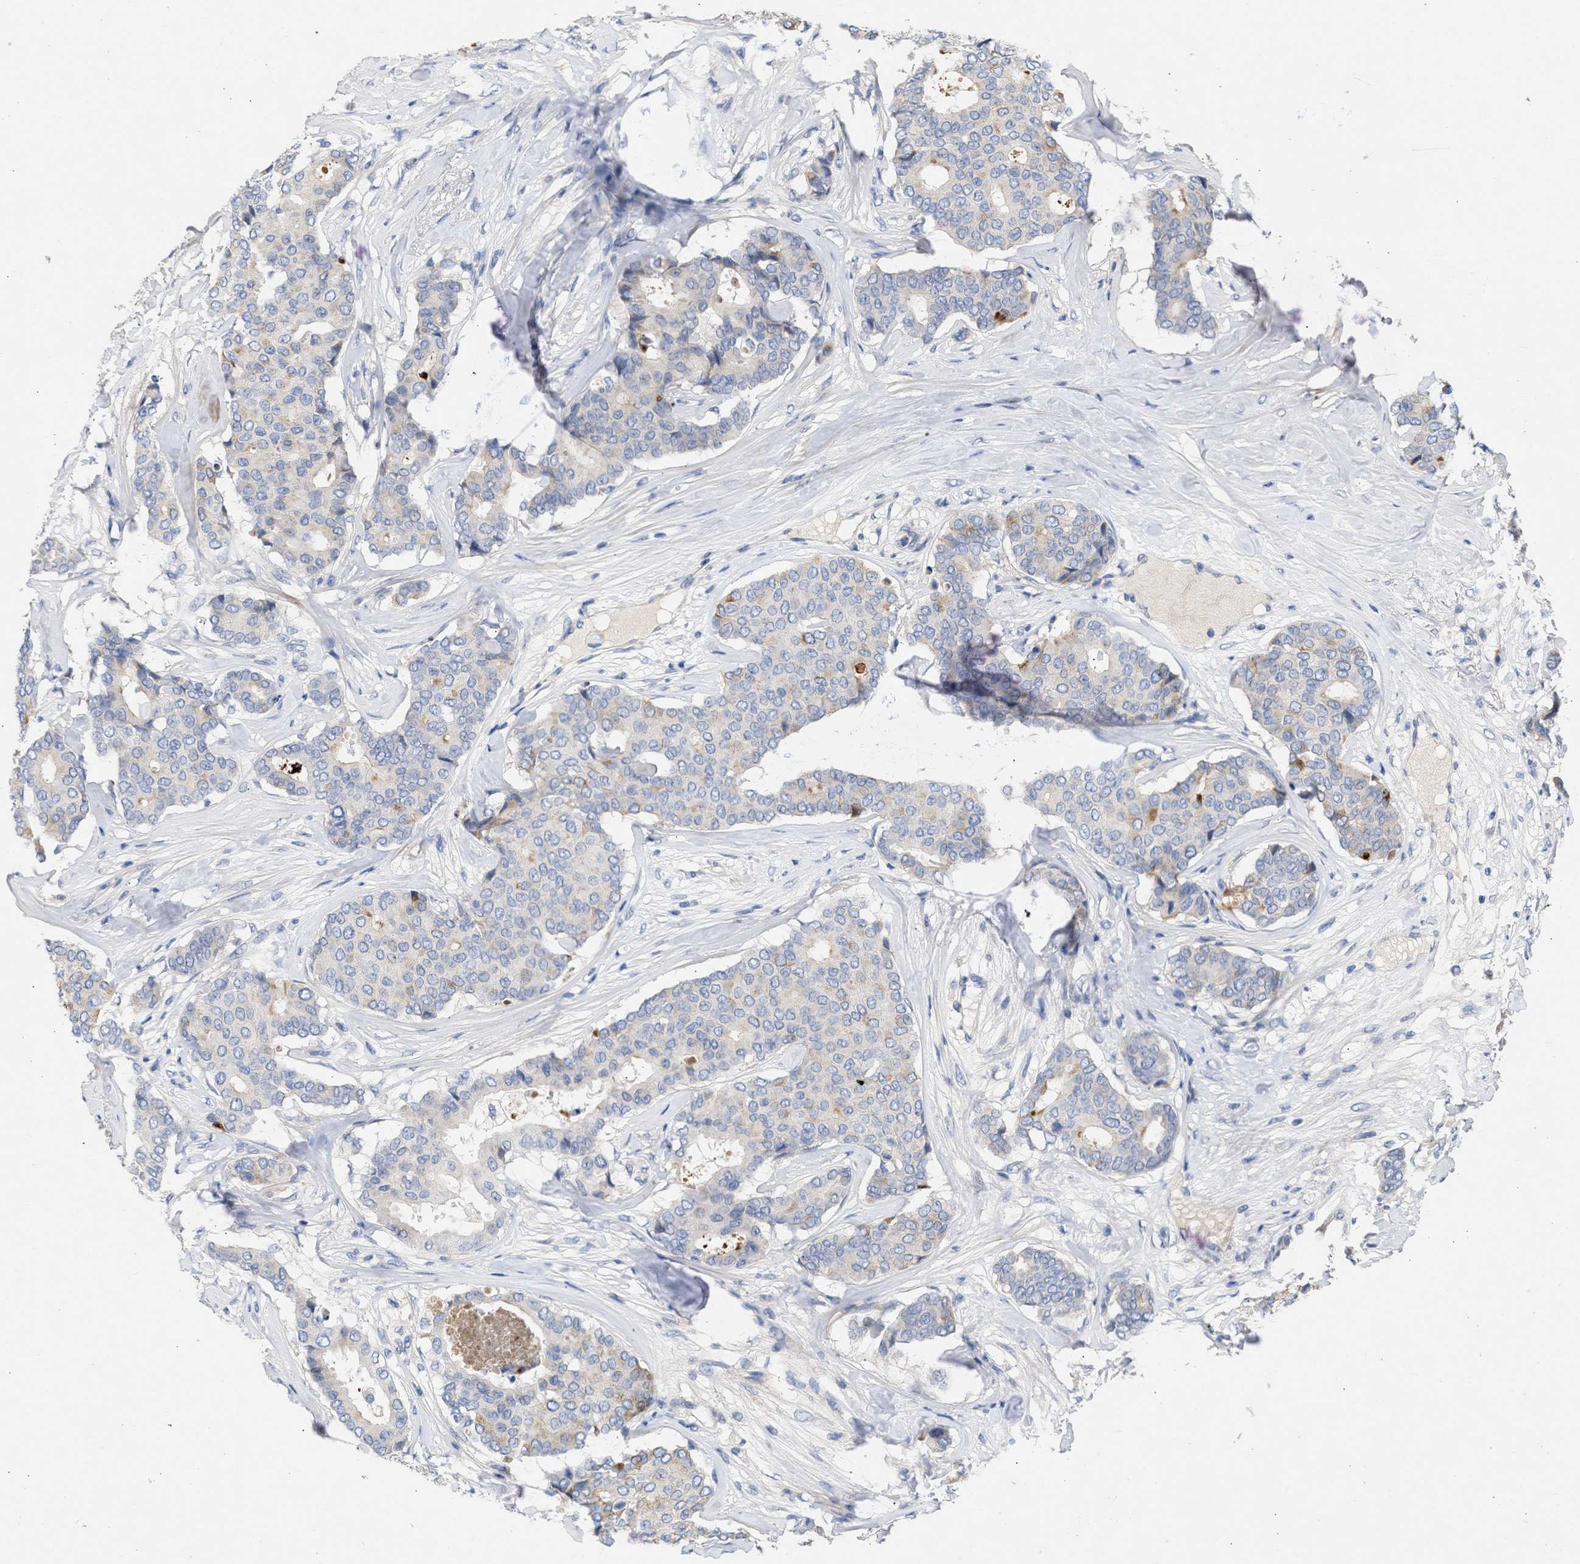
{"staining": {"intensity": "negative", "quantity": "none", "location": "none"}, "tissue": "breast cancer", "cell_type": "Tumor cells", "image_type": "cancer", "snomed": [{"axis": "morphology", "description": "Duct carcinoma"}, {"axis": "topography", "description": "Breast"}], "caption": "Immunohistochemistry micrograph of human breast cancer stained for a protein (brown), which exhibits no expression in tumor cells.", "gene": "ARHGEF4", "patient": {"sex": "female", "age": 75}}